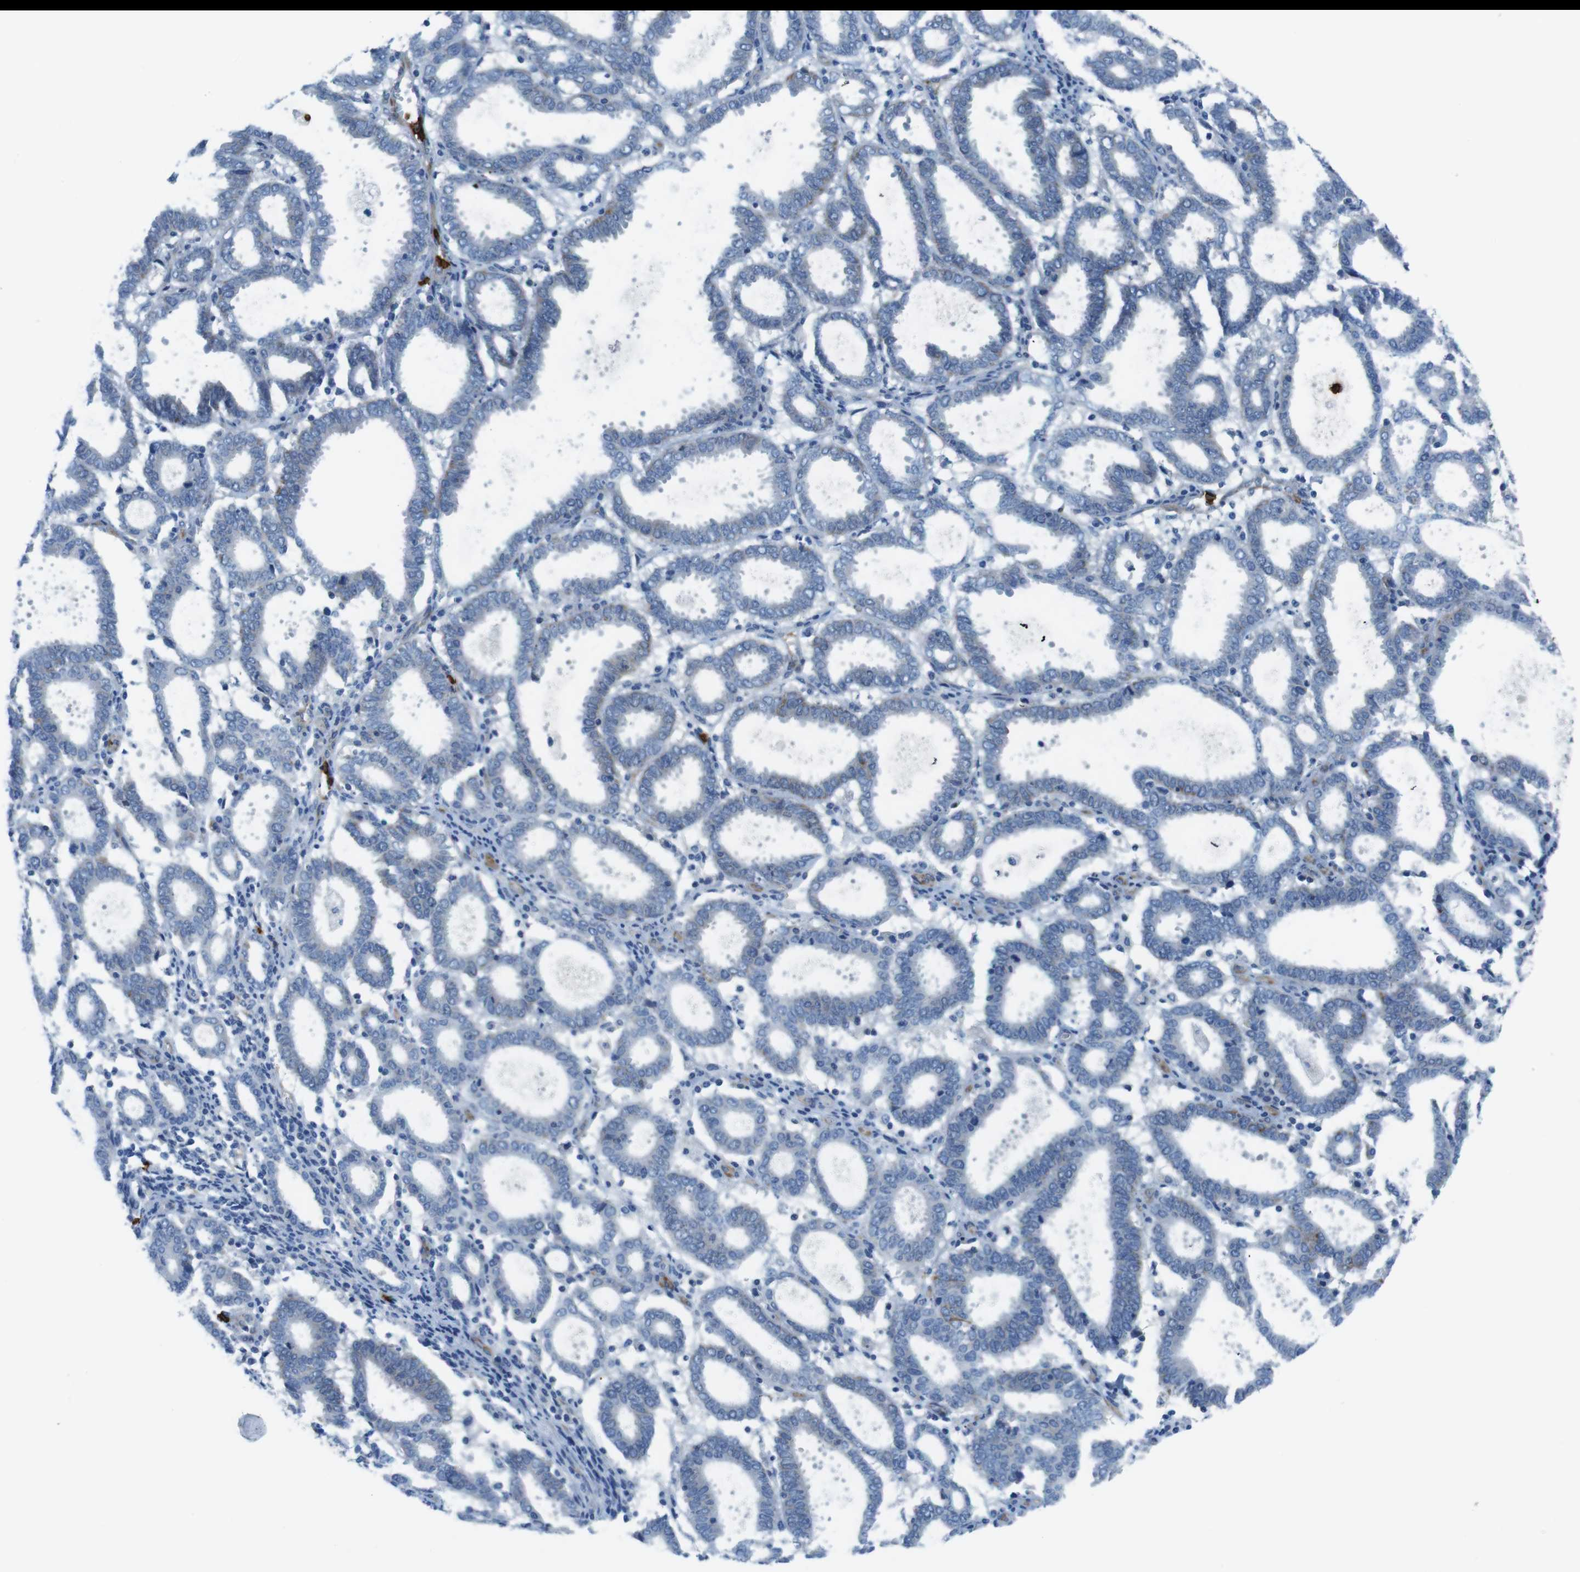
{"staining": {"intensity": "negative", "quantity": "none", "location": "none"}, "tissue": "endometrial cancer", "cell_type": "Tumor cells", "image_type": "cancer", "snomed": [{"axis": "morphology", "description": "Adenocarcinoma, NOS"}, {"axis": "topography", "description": "Uterus"}], "caption": "Adenocarcinoma (endometrial) stained for a protein using IHC shows no staining tumor cells.", "gene": "EMP2", "patient": {"sex": "female", "age": 83}}